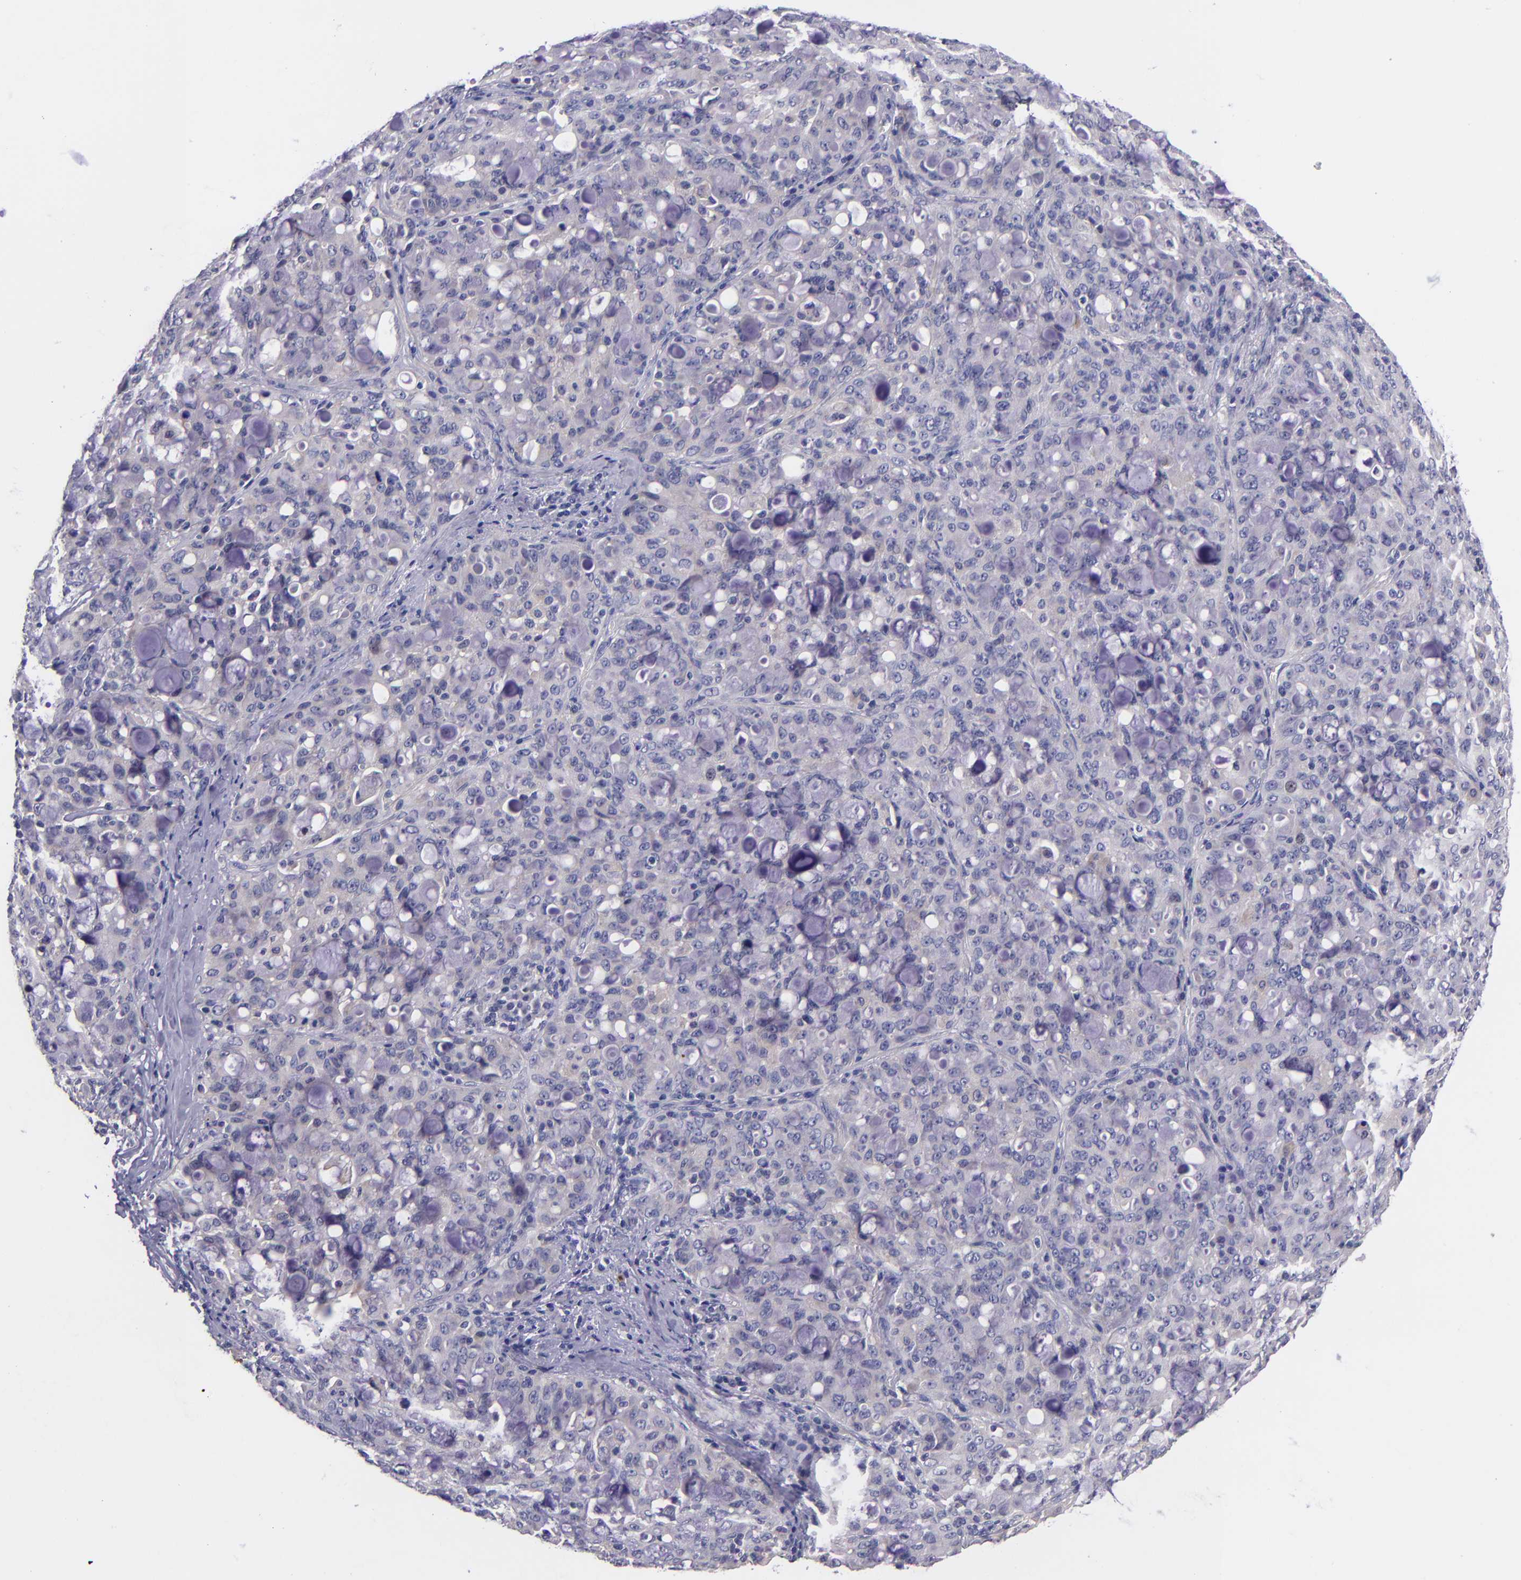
{"staining": {"intensity": "negative", "quantity": "none", "location": "none"}, "tissue": "lung cancer", "cell_type": "Tumor cells", "image_type": "cancer", "snomed": [{"axis": "morphology", "description": "Adenocarcinoma, NOS"}, {"axis": "topography", "description": "Lung"}], "caption": "Immunohistochemical staining of lung cancer displays no significant positivity in tumor cells.", "gene": "RBP4", "patient": {"sex": "female", "age": 44}}